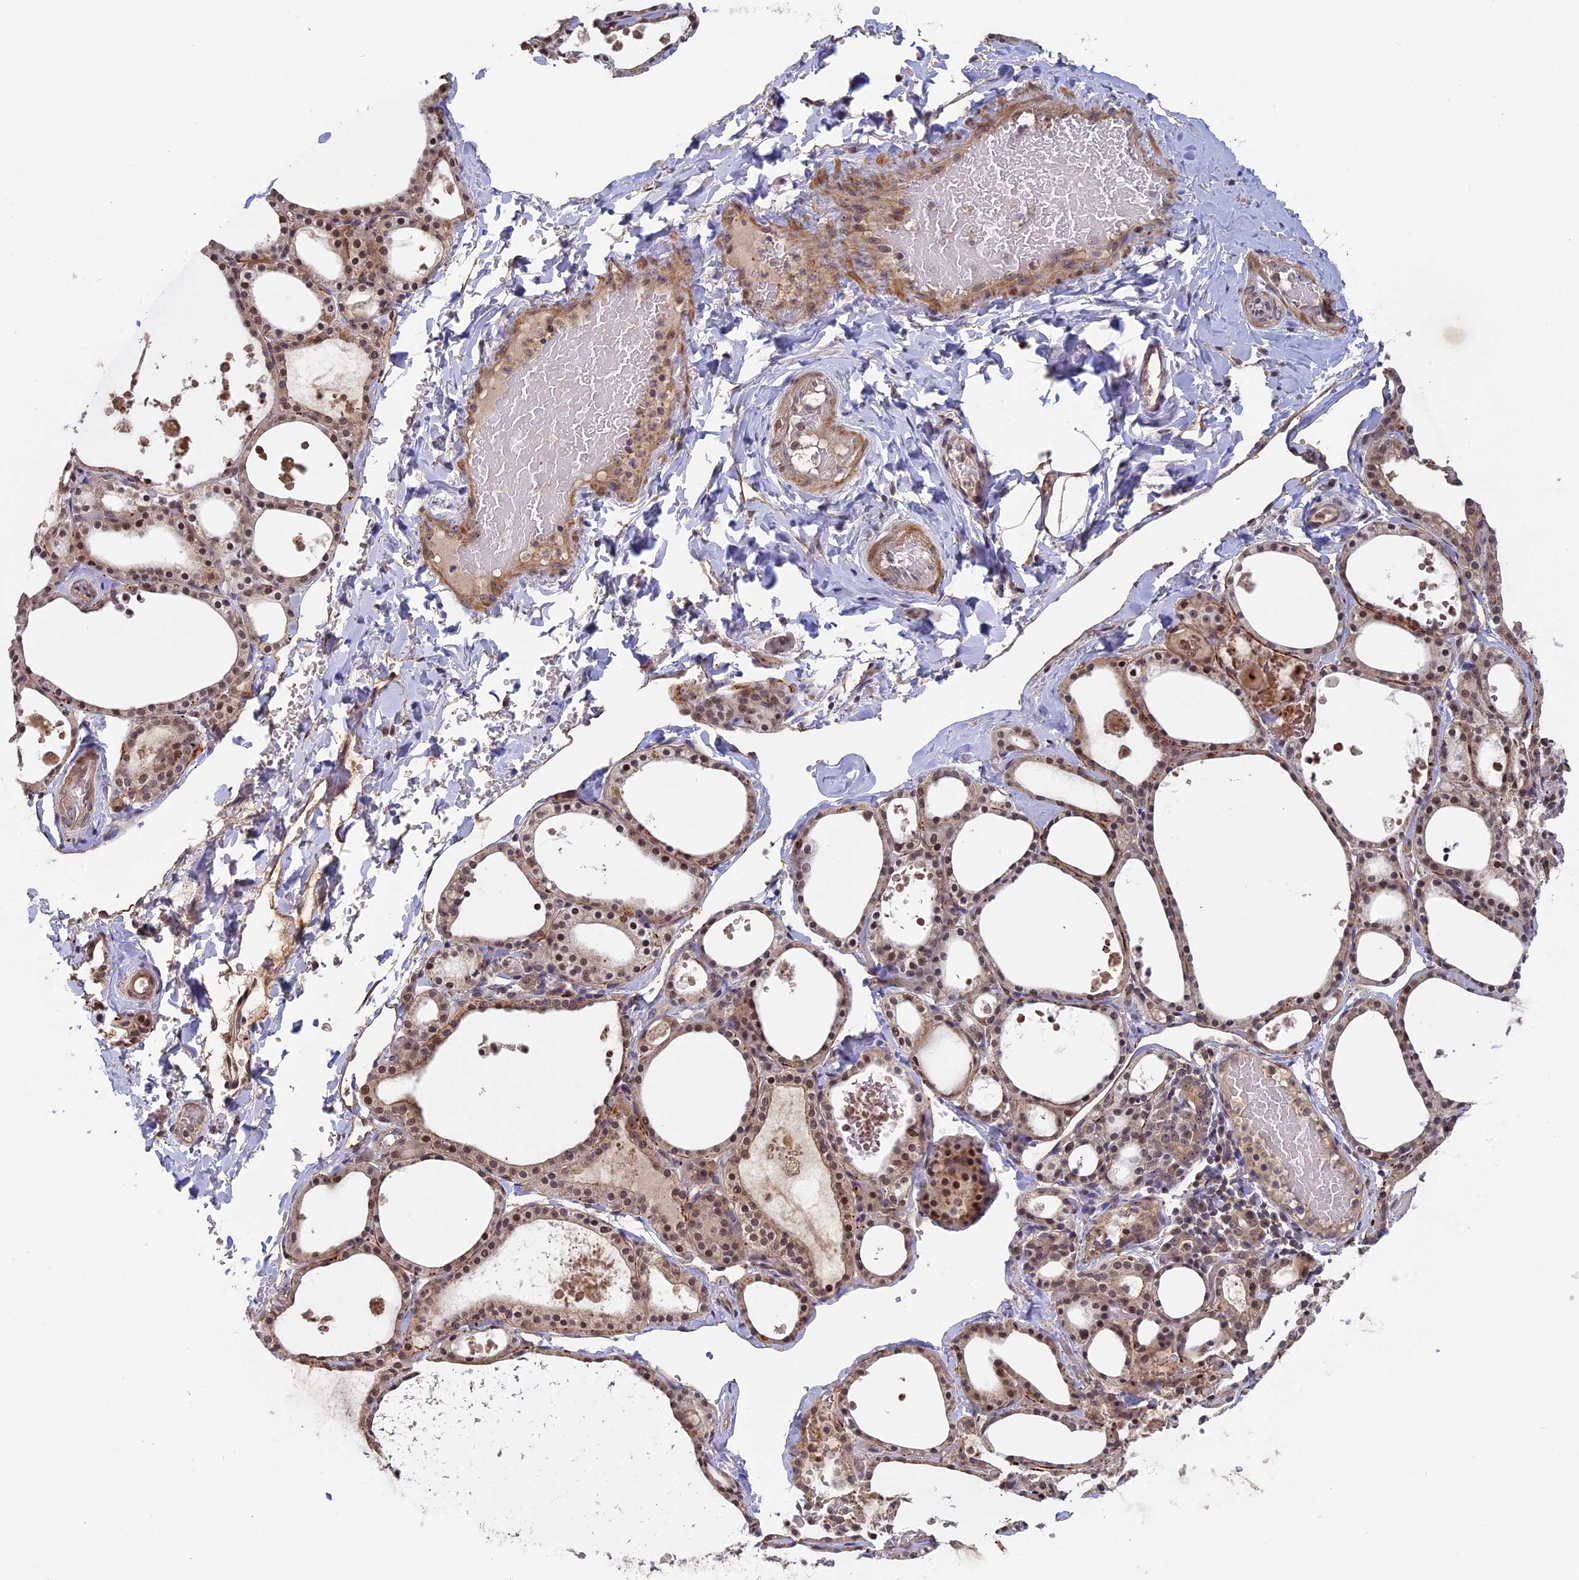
{"staining": {"intensity": "moderate", "quantity": ">75%", "location": "cytoplasmic/membranous,nuclear"}, "tissue": "thyroid gland", "cell_type": "Glandular cells", "image_type": "normal", "snomed": [{"axis": "morphology", "description": "Normal tissue, NOS"}, {"axis": "topography", "description": "Thyroid gland"}], "caption": "This photomicrograph exhibits immunohistochemistry (IHC) staining of normal human thyroid gland, with medium moderate cytoplasmic/membranous,nuclear expression in about >75% of glandular cells.", "gene": "FAM98C", "patient": {"sex": "male", "age": 56}}